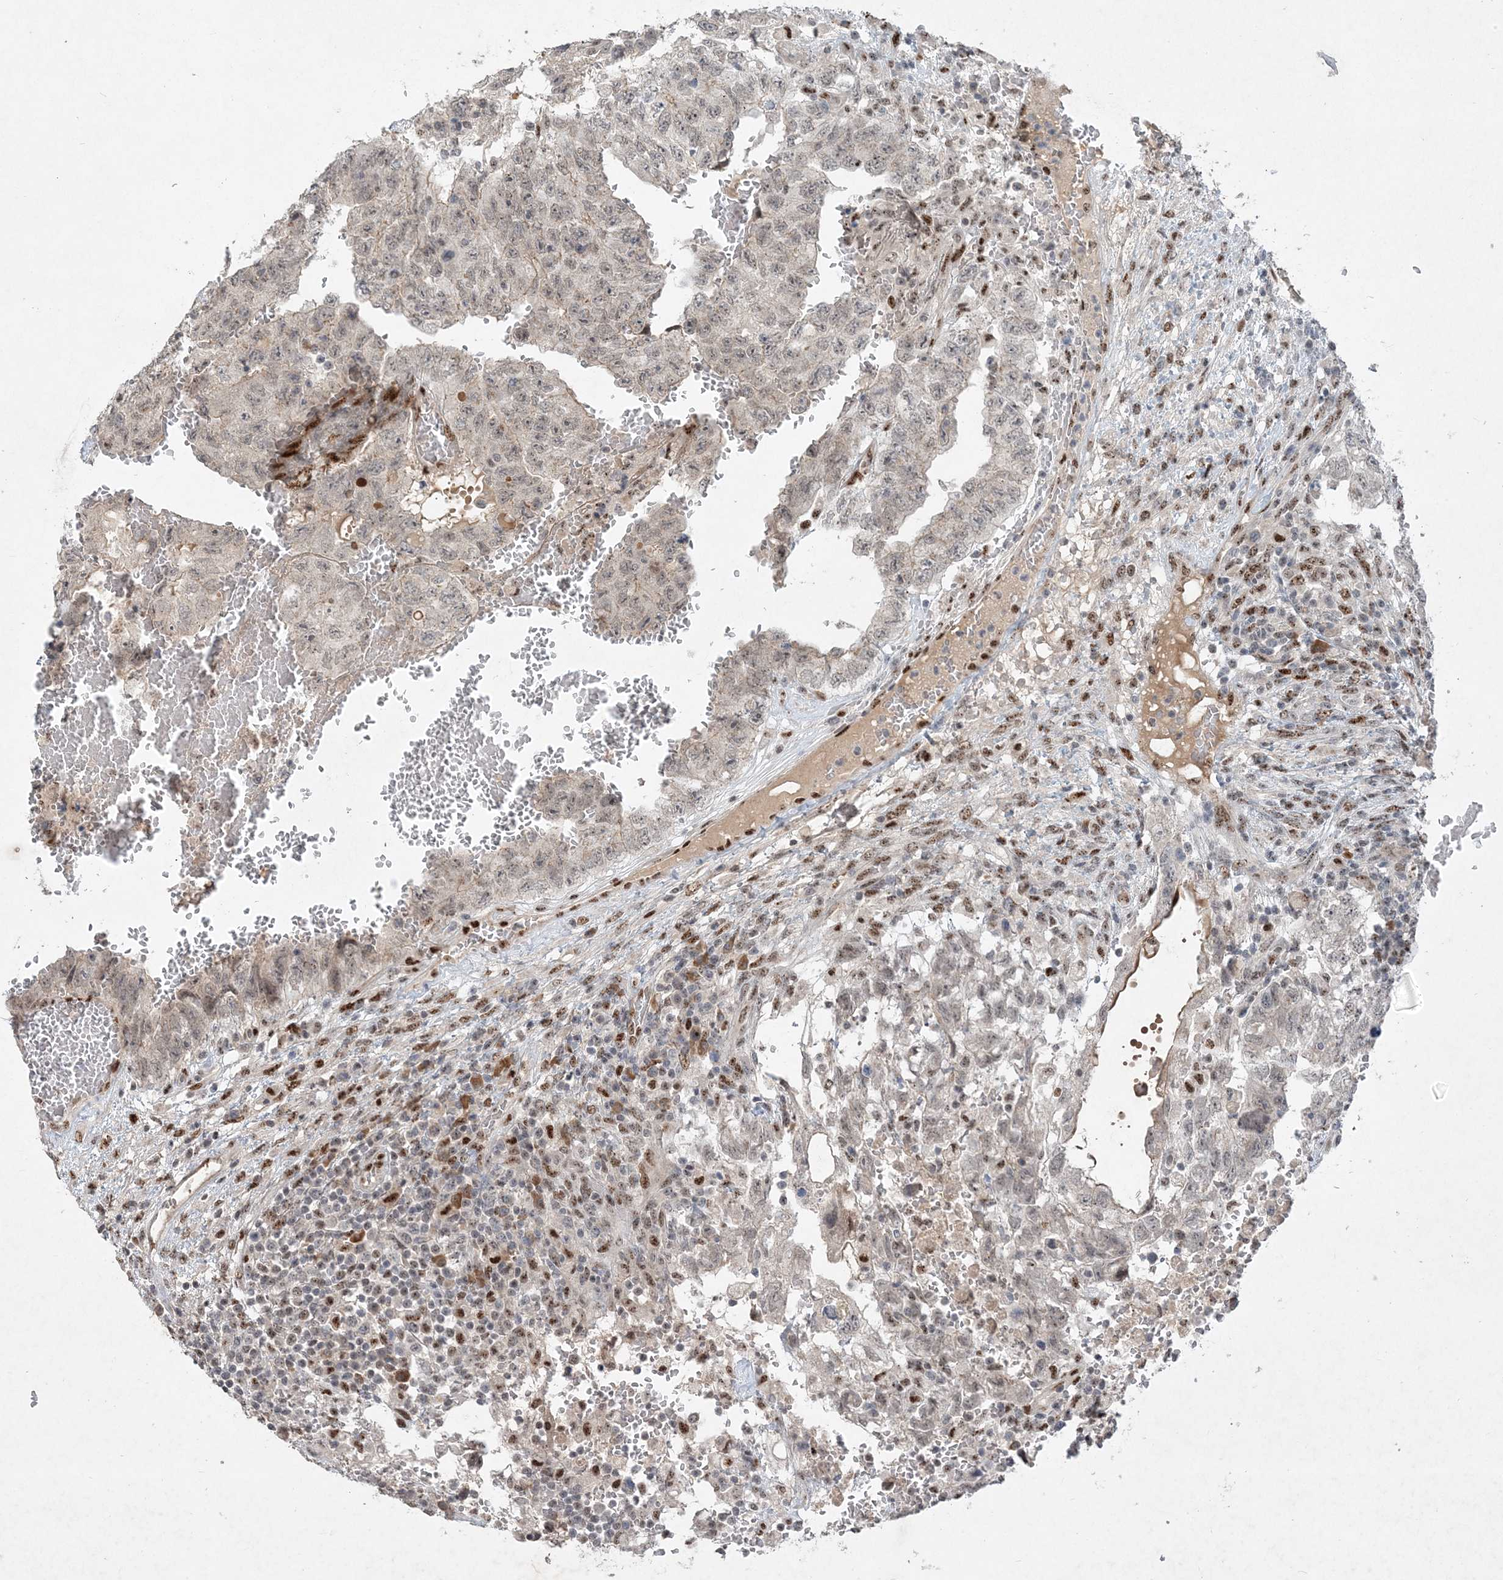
{"staining": {"intensity": "weak", "quantity": "<25%", "location": "nuclear"}, "tissue": "testis cancer", "cell_type": "Tumor cells", "image_type": "cancer", "snomed": [{"axis": "morphology", "description": "Carcinoma, Embryonal, NOS"}, {"axis": "topography", "description": "Testis"}], "caption": "There is no significant staining in tumor cells of testis cancer (embryonal carcinoma).", "gene": "GIN1", "patient": {"sex": "male", "age": 36}}